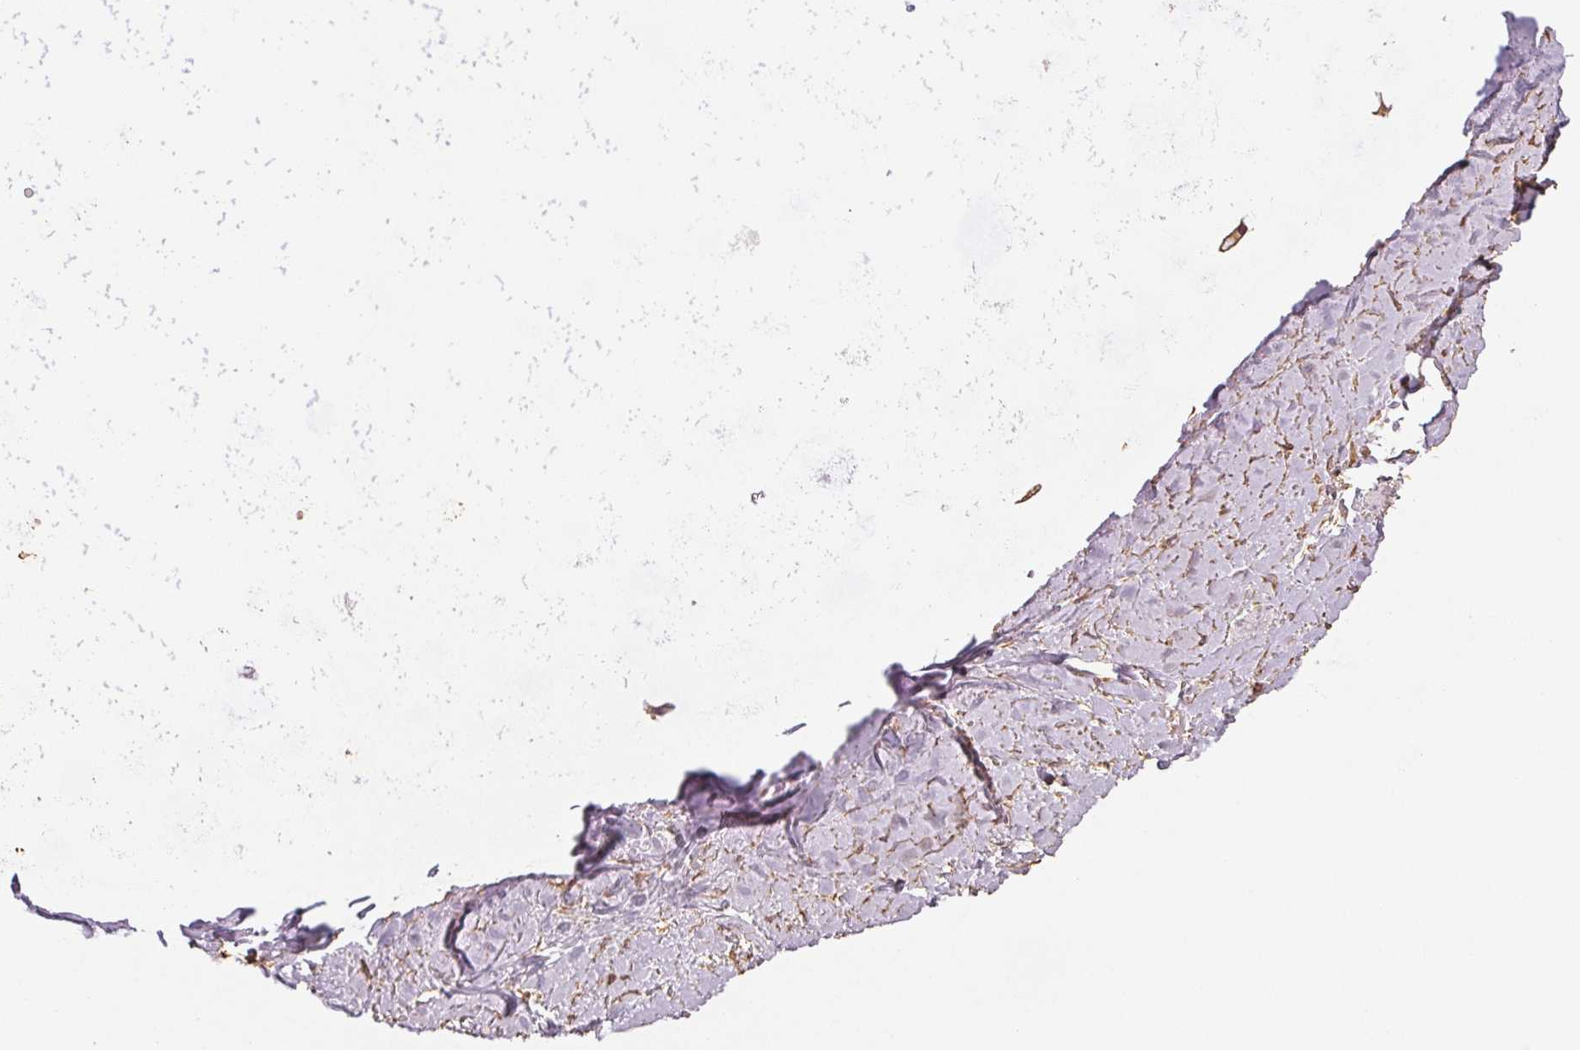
{"staining": {"intensity": "weak", "quantity": "<25%", "location": "cytoplasmic/membranous"}, "tissue": "soft tissue", "cell_type": "Chondrocytes", "image_type": "normal", "snomed": [{"axis": "morphology", "description": "Normal tissue, NOS"}, {"axis": "topography", "description": "Cartilage tissue"}, {"axis": "topography", "description": "Bronchus"}], "caption": "DAB immunohistochemical staining of unremarkable soft tissue exhibits no significant expression in chondrocytes.", "gene": "COL7A1", "patient": {"sex": "female", "age": 79}}